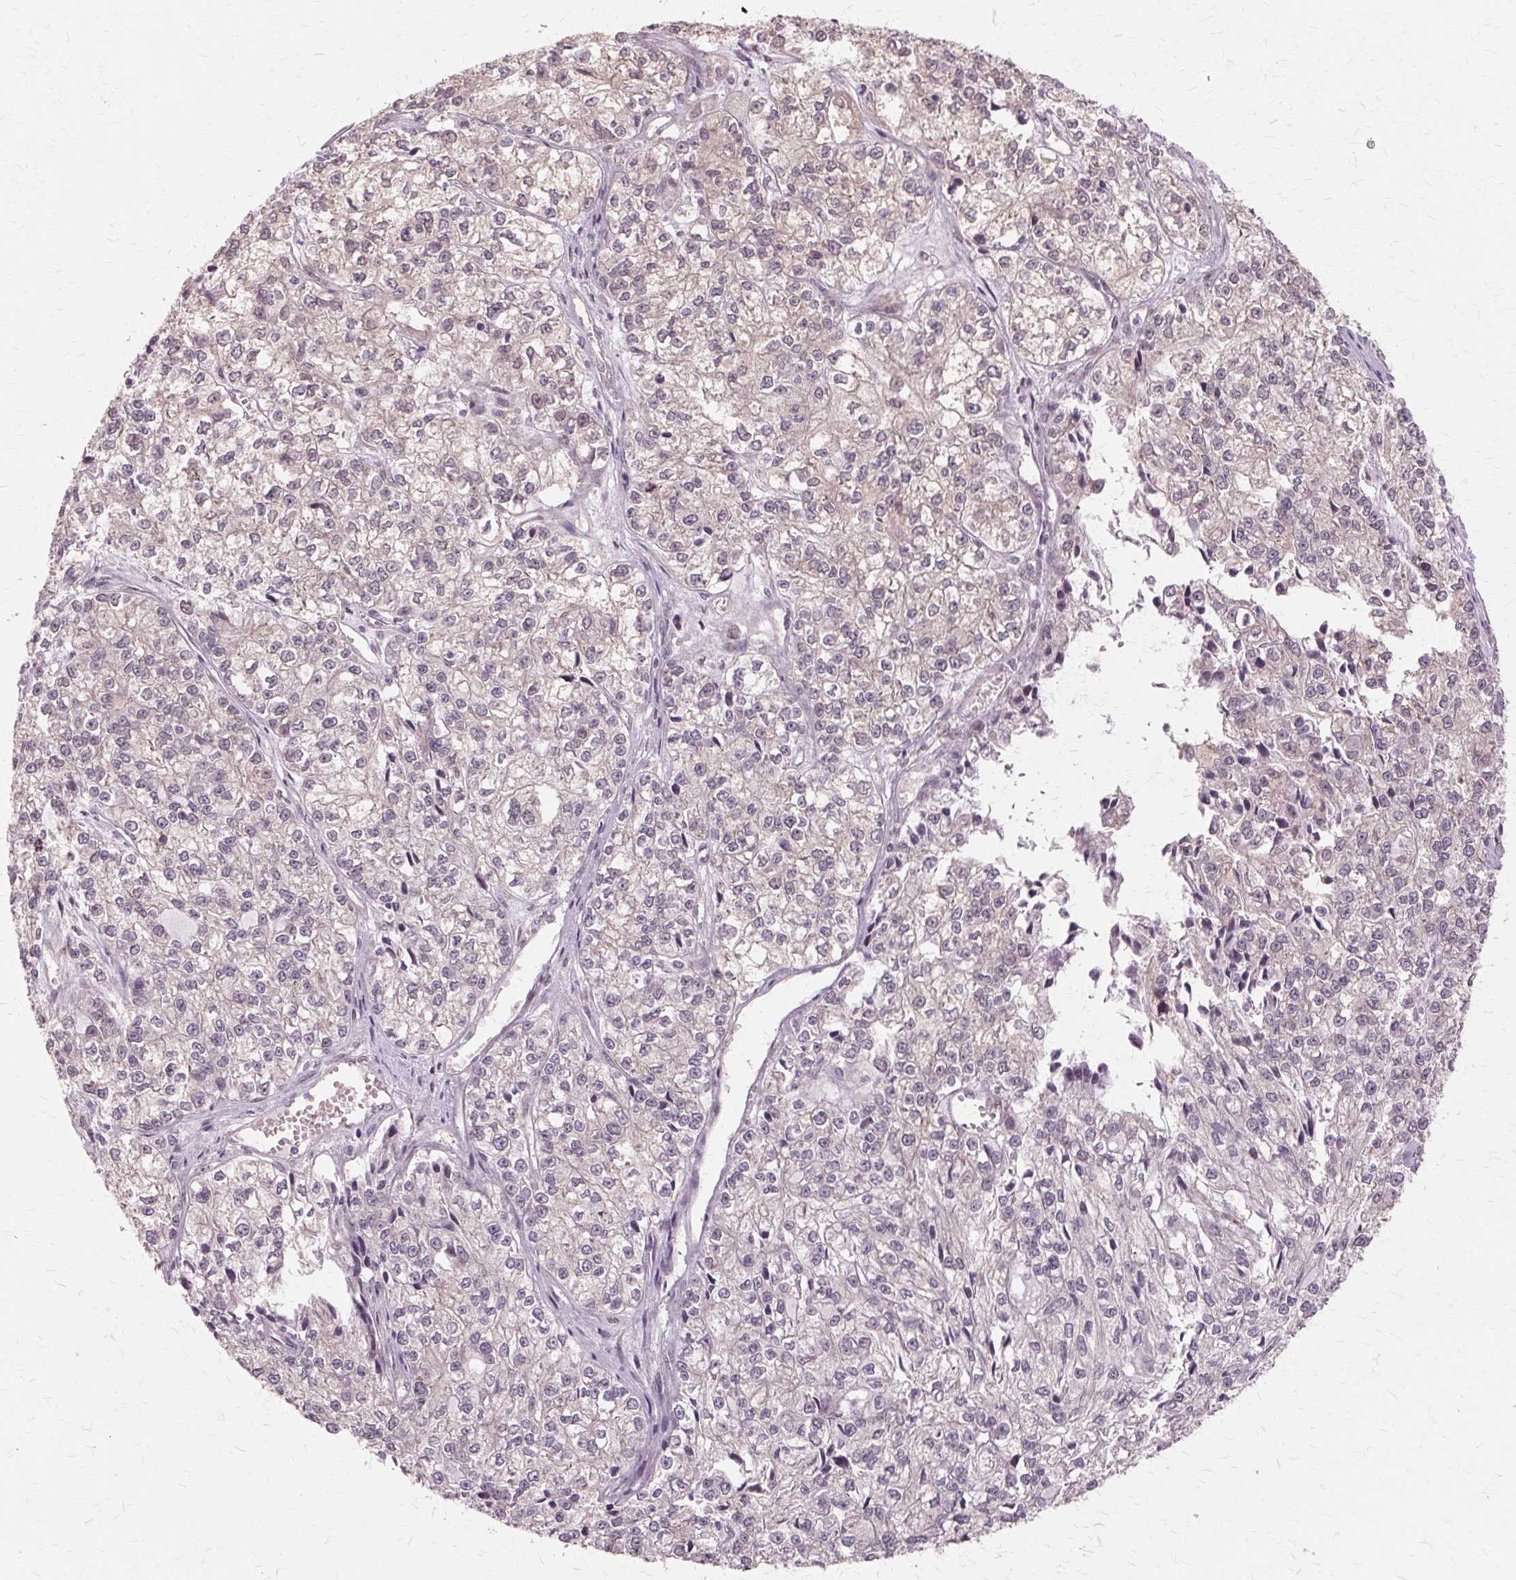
{"staining": {"intensity": "weak", "quantity": "25%-75%", "location": "cytoplasmic/membranous,nuclear"}, "tissue": "ovarian cancer", "cell_type": "Tumor cells", "image_type": "cancer", "snomed": [{"axis": "morphology", "description": "Carcinoma, endometroid"}, {"axis": "topography", "description": "Ovary"}], "caption": "Immunohistochemistry (IHC) (DAB (3,3'-diaminobenzidine)) staining of ovarian cancer reveals weak cytoplasmic/membranous and nuclear protein positivity in about 25%-75% of tumor cells.", "gene": "PRMT5", "patient": {"sex": "female", "age": 64}}